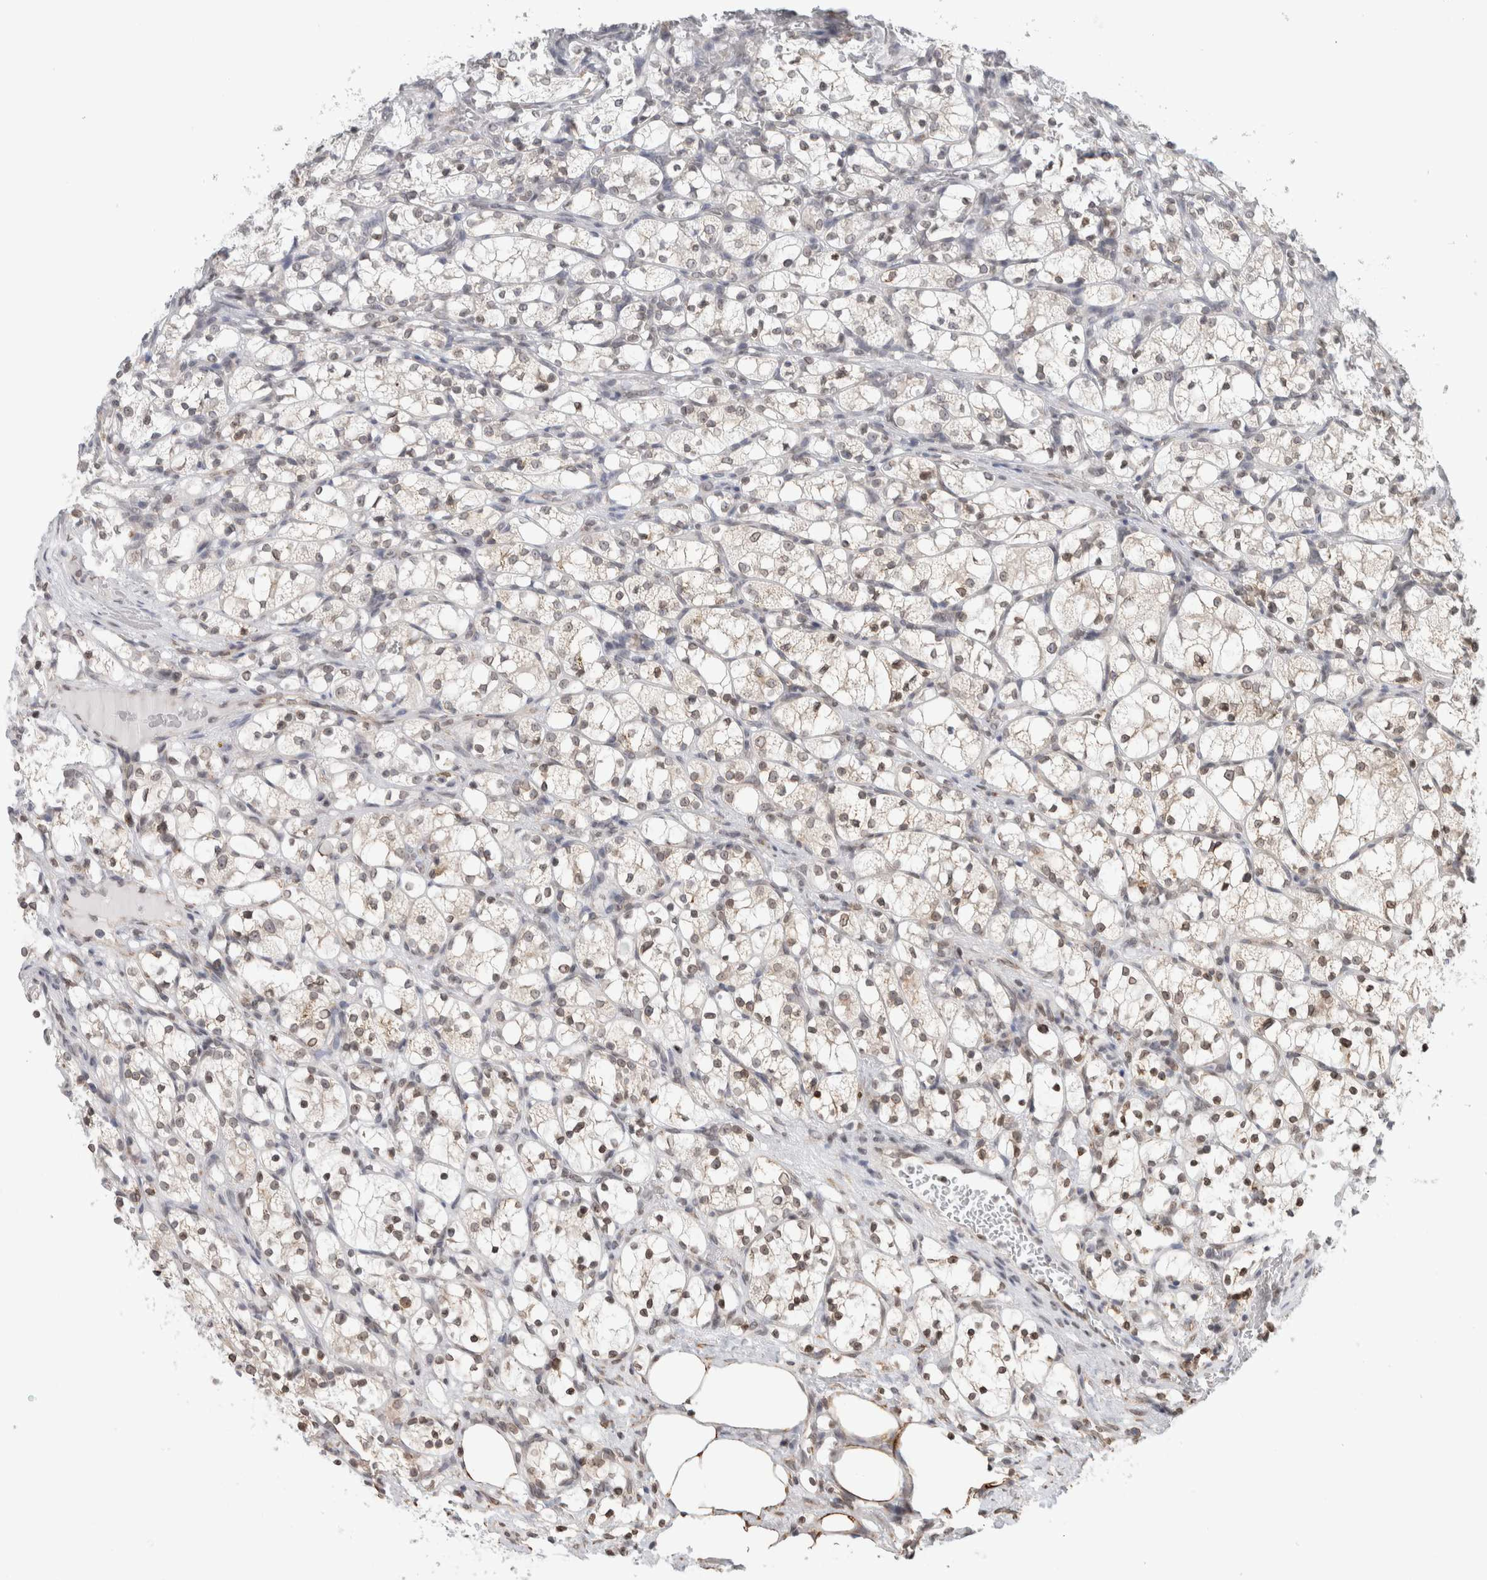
{"staining": {"intensity": "weak", "quantity": ">75%", "location": "nuclear"}, "tissue": "renal cancer", "cell_type": "Tumor cells", "image_type": "cancer", "snomed": [{"axis": "morphology", "description": "Adenocarcinoma, NOS"}, {"axis": "topography", "description": "Kidney"}], "caption": "Adenocarcinoma (renal) was stained to show a protein in brown. There is low levels of weak nuclear expression in approximately >75% of tumor cells.", "gene": "RBMX2", "patient": {"sex": "female", "age": 69}}